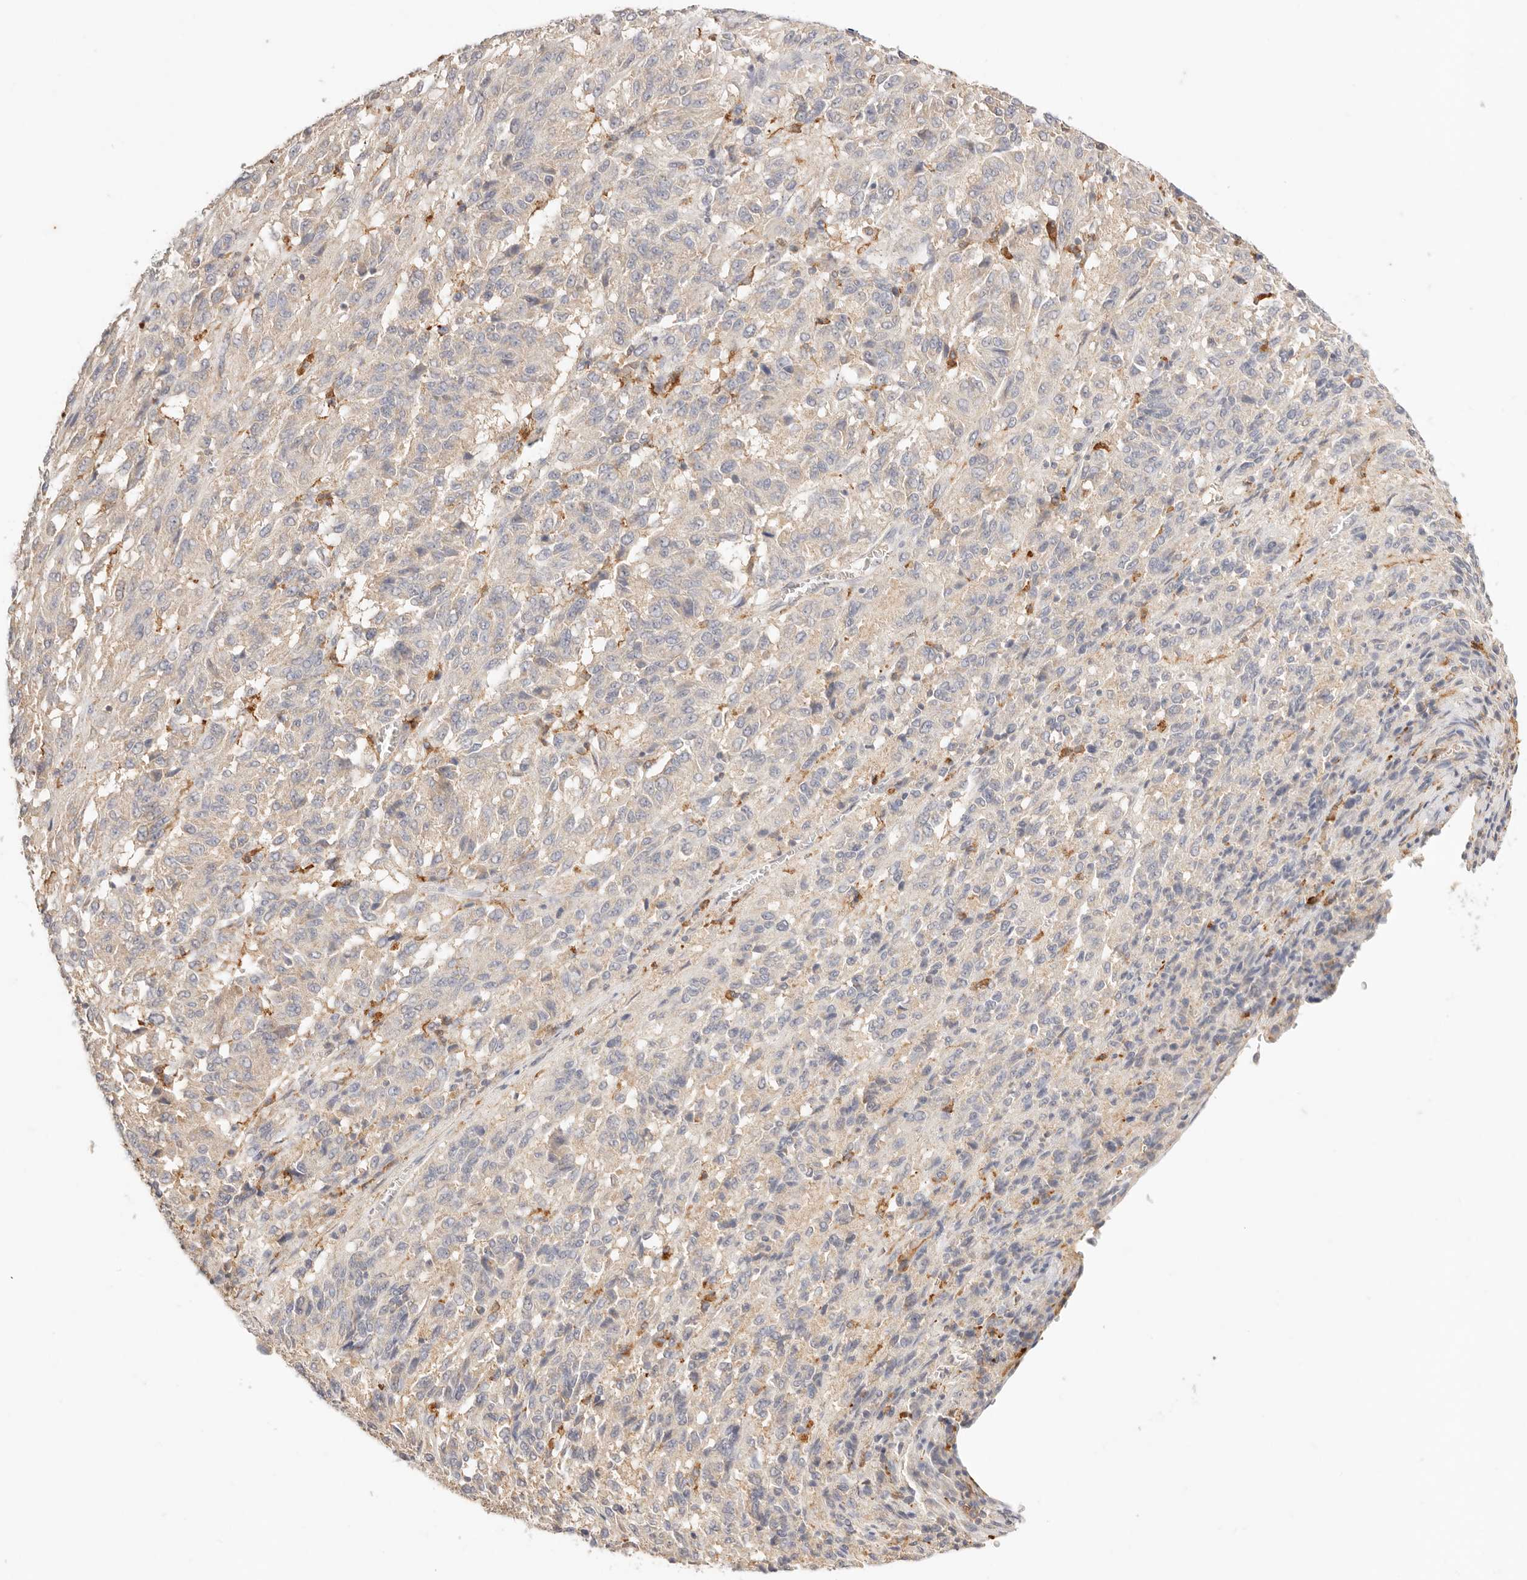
{"staining": {"intensity": "negative", "quantity": "none", "location": "none"}, "tissue": "melanoma", "cell_type": "Tumor cells", "image_type": "cancer", "snomed": [{"axis": "morphology", "description": "Malignant melanoma, Metastatic site"}, {"axis": "topography", "description": "Lung"}], "caption": "Tumor cells show no significant positivity in malignant melanoma (metastatic site).", "gene": "HK2", "patient": {"sex": "male", "age": 64}}